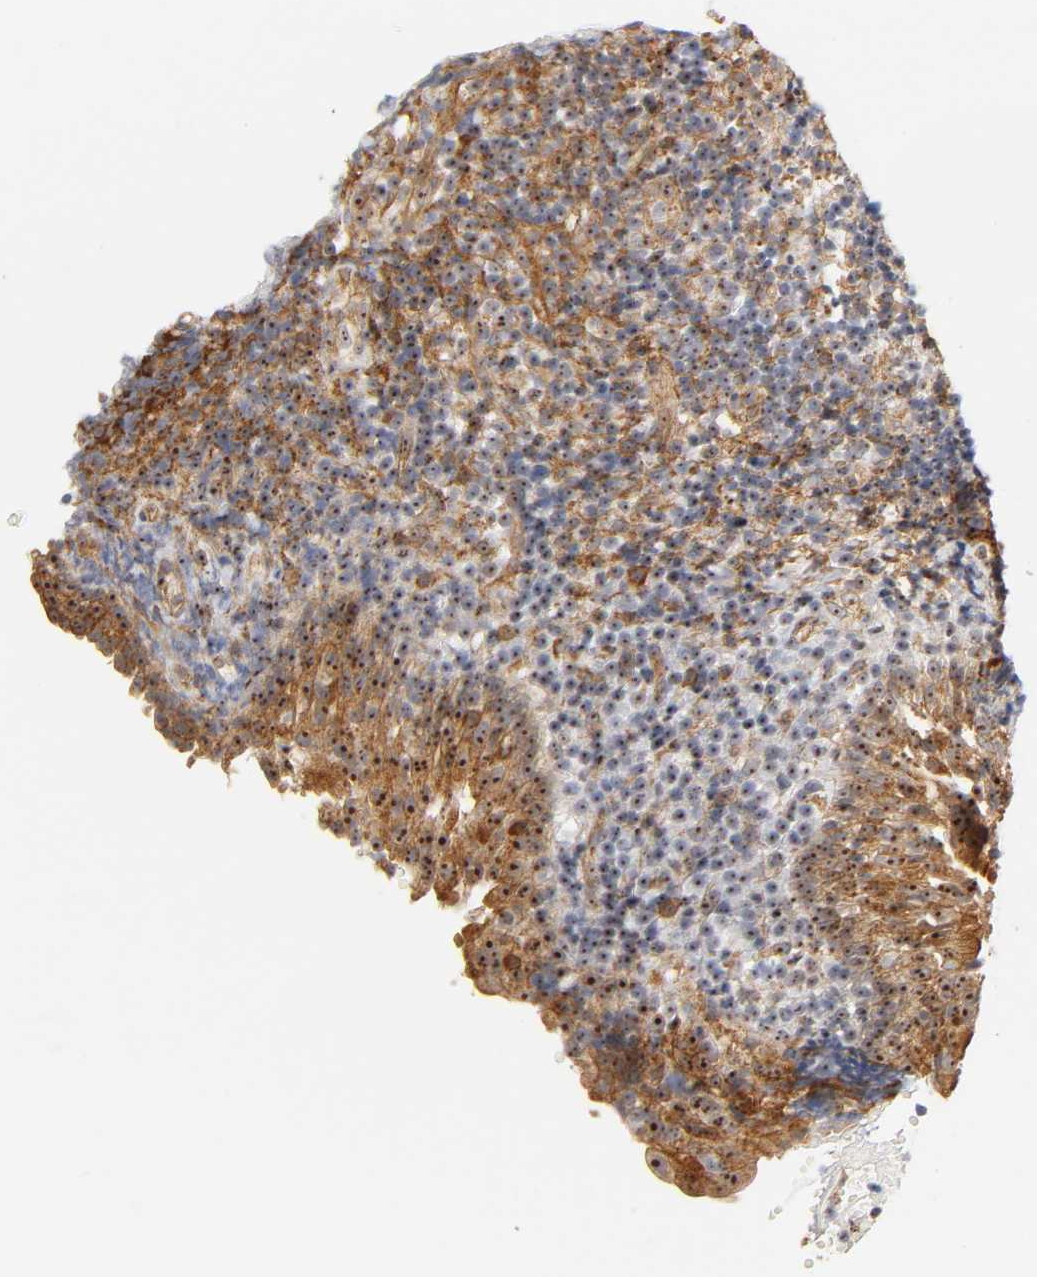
{"staining": {"intensity": "strong", "quantity": "25%-75%", "location": "cytoplasmic/membranous,nuclear"}, "tissue": "tonsil", "cell_type": "Germinal center cells", "image_type": "normal", "snomed": [{"axis": "morphology", "description": "Normal tissue, NOS"}, {"axis": "topography", "description": "Tonsil"}], "caption": "Tonsil stained with DAB (3,3'-diaminobenzidine) IHC reveals high levels of strong cytoplasmic/membranous,nuclear staining in about 25%-75% of germinal center cells. (Stains: DAB (3,3'-diaminobenzidine) in brown, nuclei in blue, Microscopy: brightfield microscopy at high magnification).", "gene": "PLD1", "patient": {"sex": "female", "age": 40}}